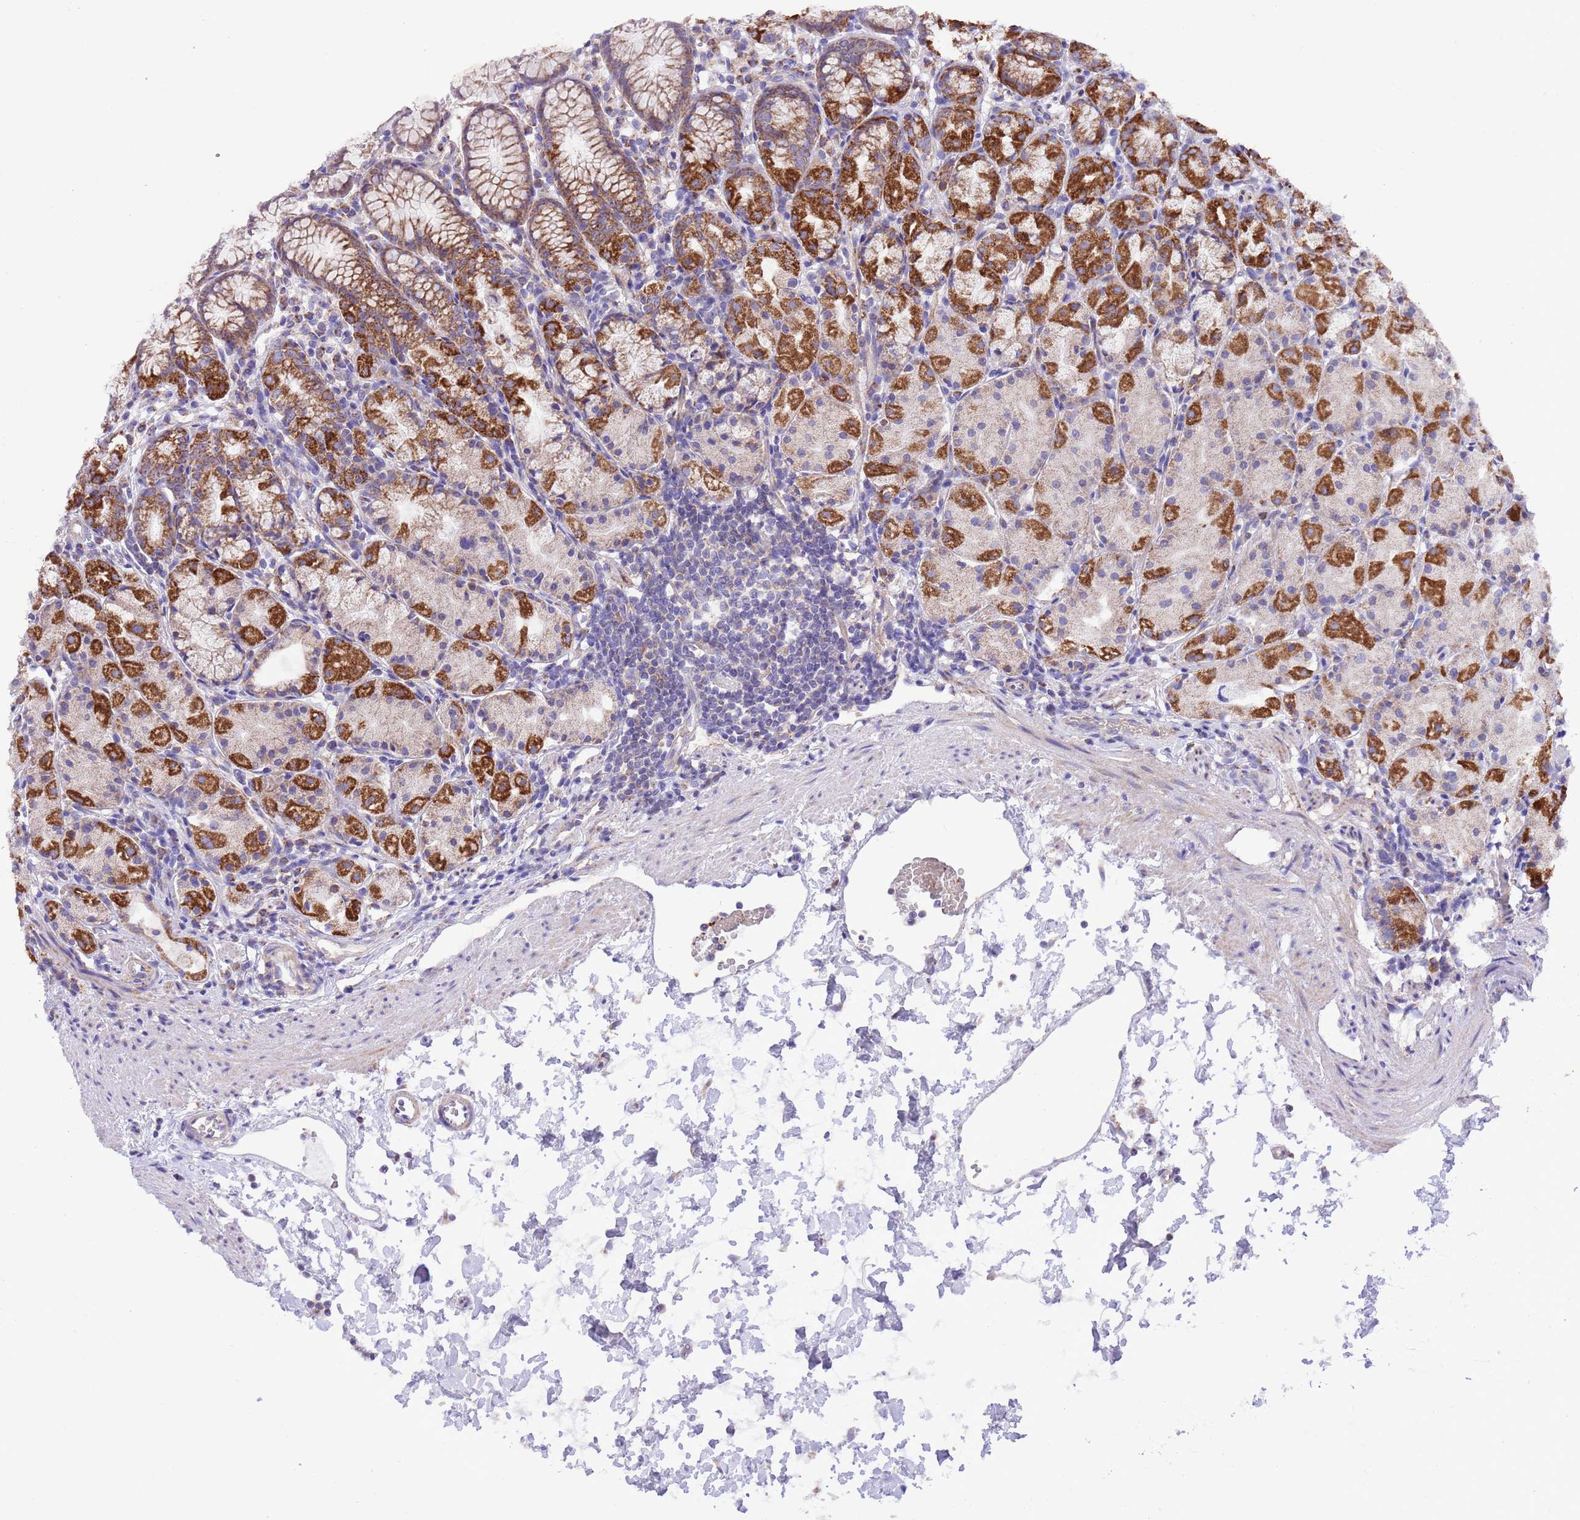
{"staining": {"intensity": "strong", "quantity": "25%-75%", "location": "cytoplasmic/membranous"}, "tissue": "stomach", "cell_type": "Glandular cells", "image_type": "normal", "snomed": [{"axis": "morphology", "description": "Normal tissue, NOS"}, {"axis": "topography", "description": "Stomach, upper"}], "caption": "IHC staining of normal stomach, which demonstrates high levels of strong cytoplasmic/membranous positivity in approximately 25%-75% of glandular cells indicating strong cytoplasmic/membranous protein staining. The staining was performed using DAB (brown) for protein detection and nuclei were counterstained in hematoxylin (blue).", "gene": "SS18L2", "patient": {"sex": "male", "age": 47}}